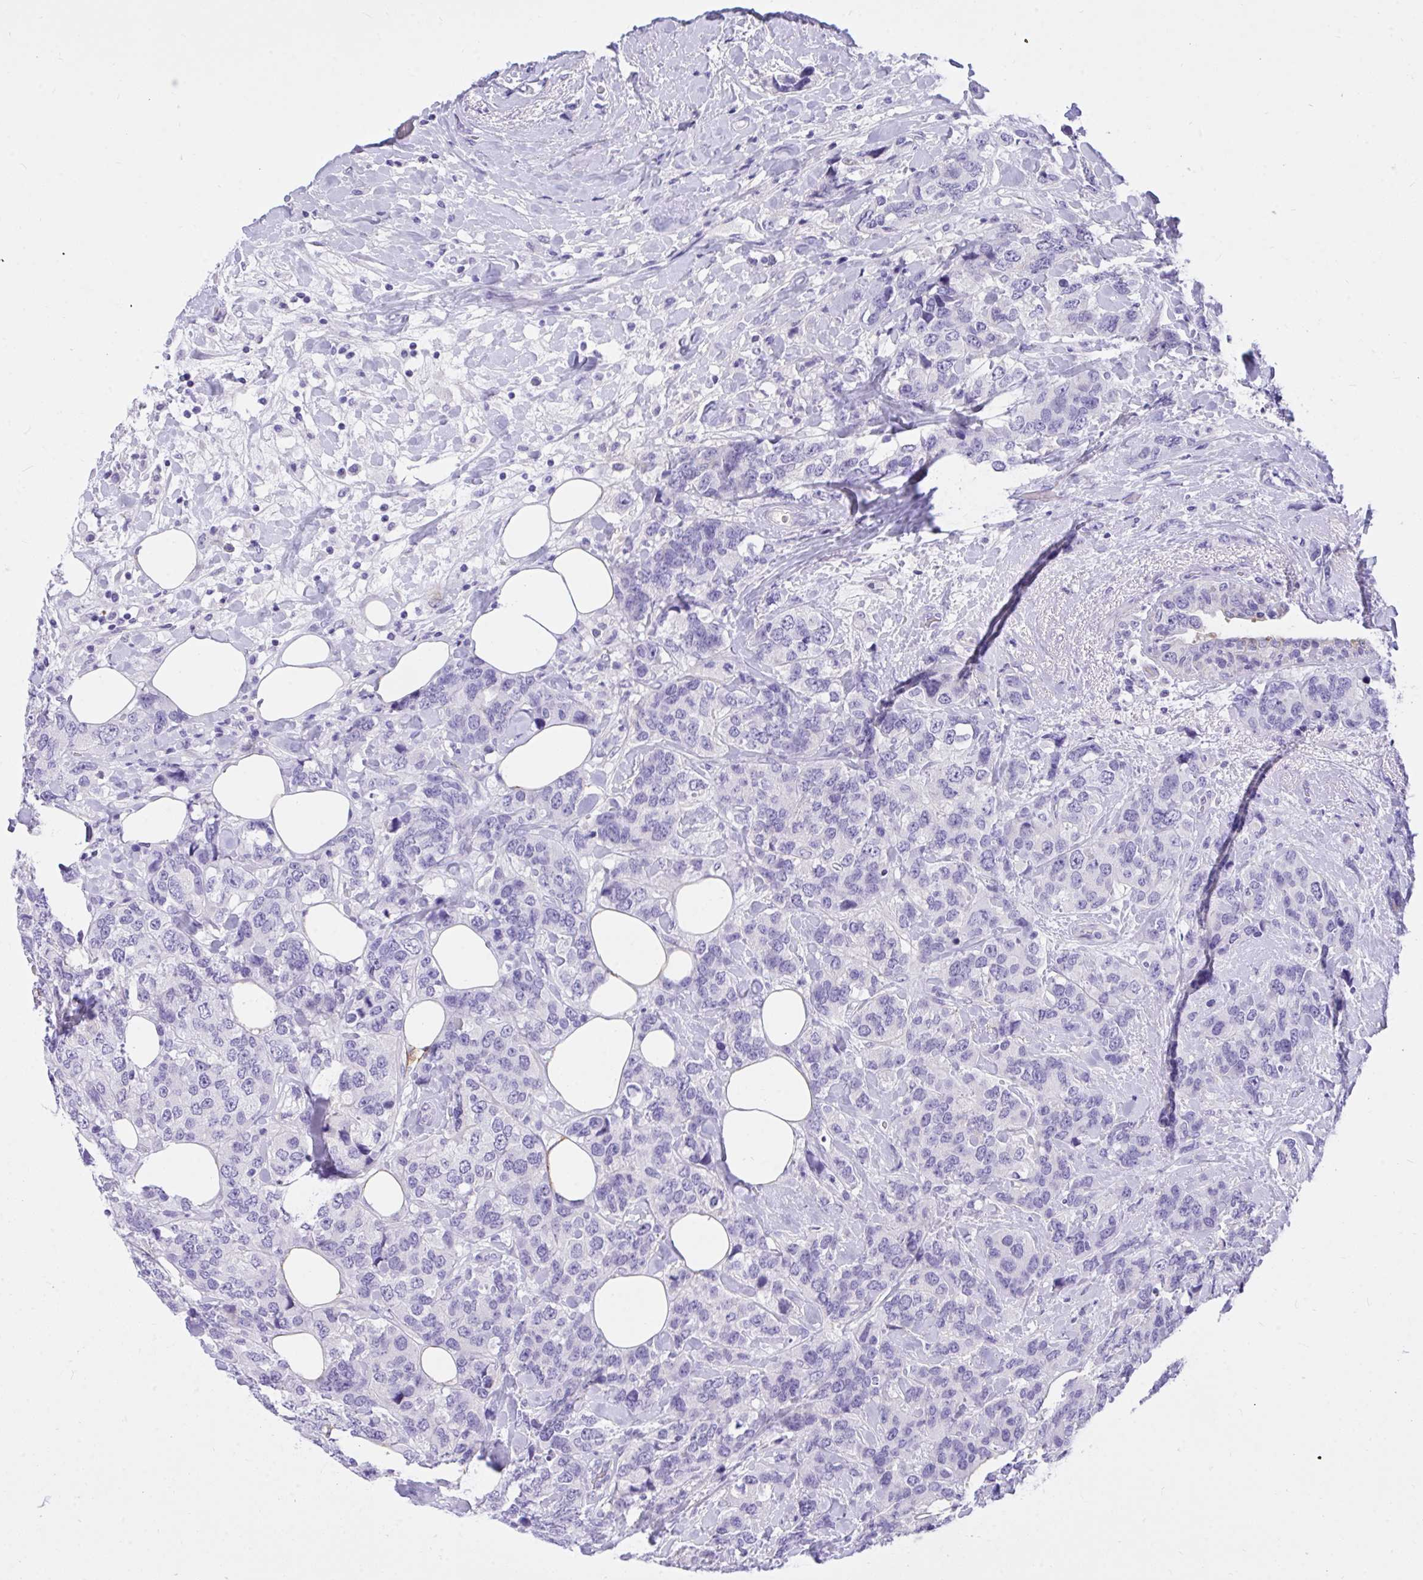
{"staining": {"intensity": "negative", "quantity": "none", "location": "none"}, "tissue": "breast cancer", "cell_type": "Tumor cells", "image_type": "cancer", "snomed": [{"axis": "morphology", "description": "Lobular carcinoma"}, {"axis": "topography", "description": "Breast"}], "caption": "Immunohistochemistry (IHC) histopathology image of neoplastic tissue: breast cancer stained with DAB demonstrates no significant protein expression in tumor cells.", "gene": "TLN2", "patient": {"sex": "female", "age": 59}}